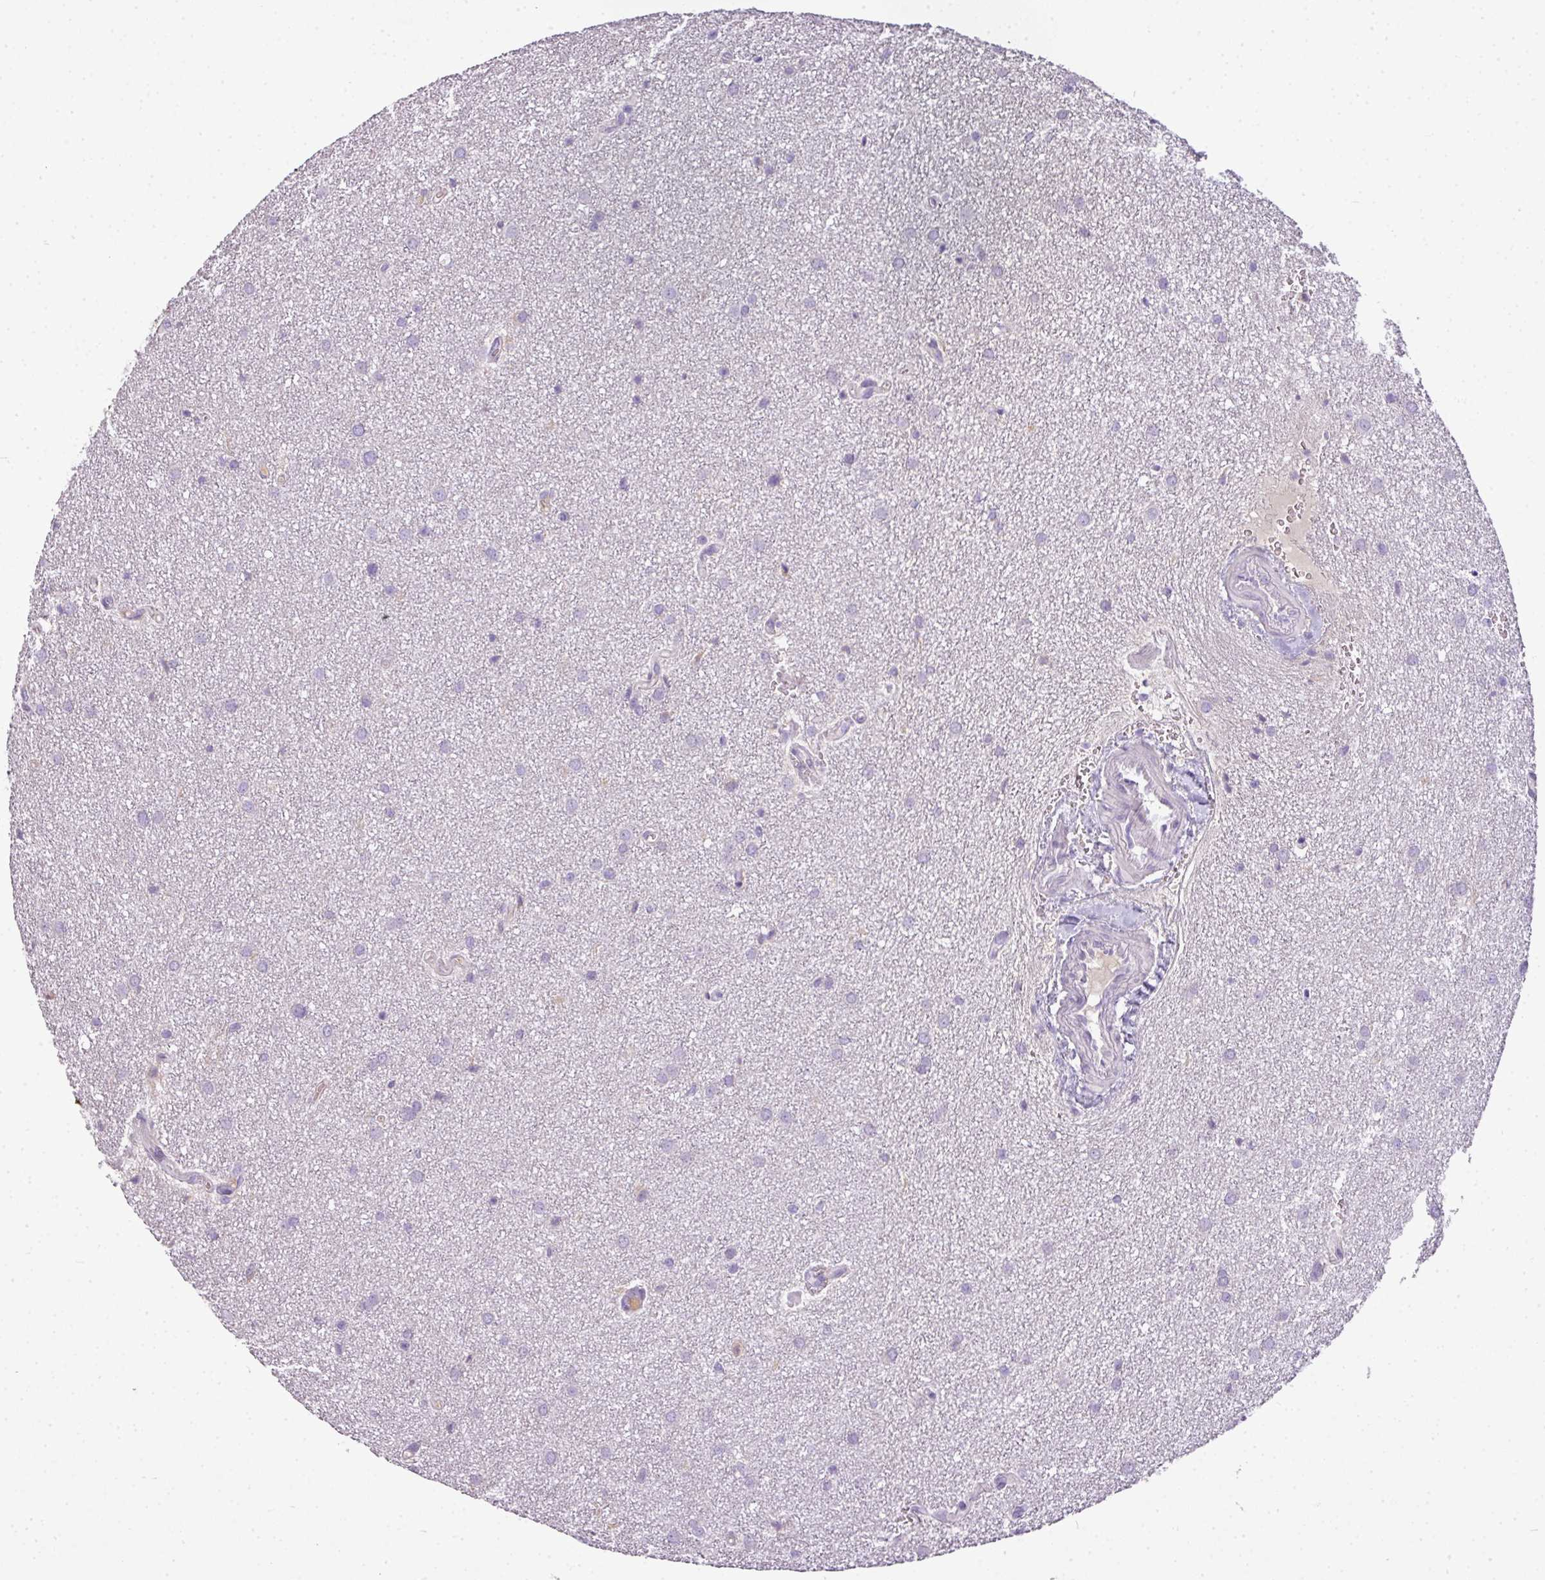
{"staining": {"intensity": "weak", "quantity": "<25%", "location": "cytoplasmic/membranous"}, "tissue": "glioma", "cell_type": "Tumor cells", "image_type": "cancer", "snomed": [{"axis": "morphology", "description": "Glioma, malignant, Low grade"}, {"axis": "topography", "description": "Cerebellum"}], "caption": "A photomicrograph of human glioma is negative for staining in tumor cells. The staining is performed using DAB brown chromogen with nuclei counter-stained in using hematoxylin.", "gene": "C4B", "patient": {"sex": "female", "age": 5}}